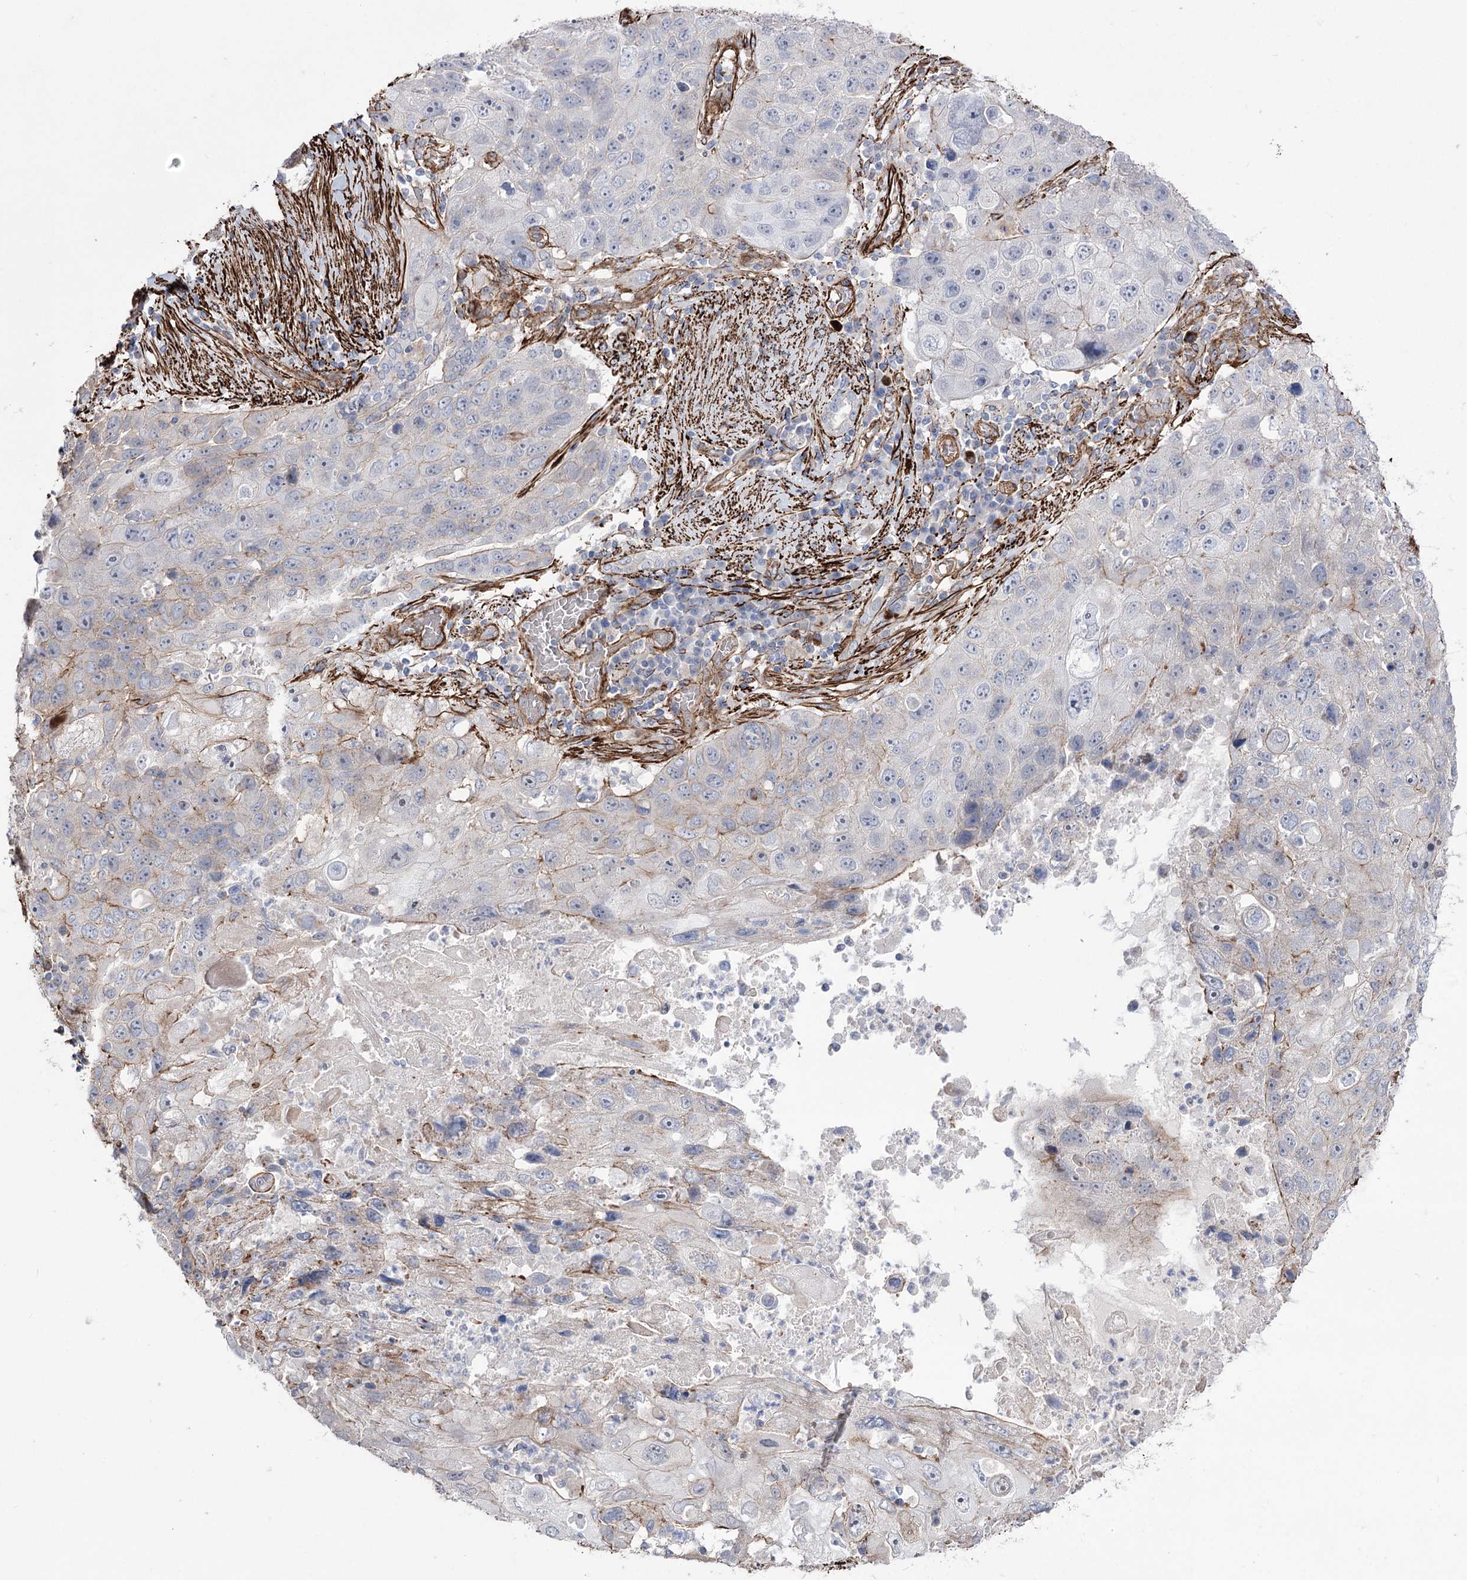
{"staining": {"intensity": "weak", "quantity": "<25%", "location": "cytoplasmic/membranous"}, "tissue": "lung cancer", "cell_type": "Tumor cells", "image_type": "cancer", "snomed": [{"axis": "morphology", "description": "Squamous cell carcinoma, NOS"}, {"axis": "topography", "description": "Lung"}], "caption": "Lung squamous cell carcinoma was stained to show a protein in brown. There is no significant positivity in tumor cells.", "gene": "ARHGAP20", "patient": {"sex": "male", "age": 61}}